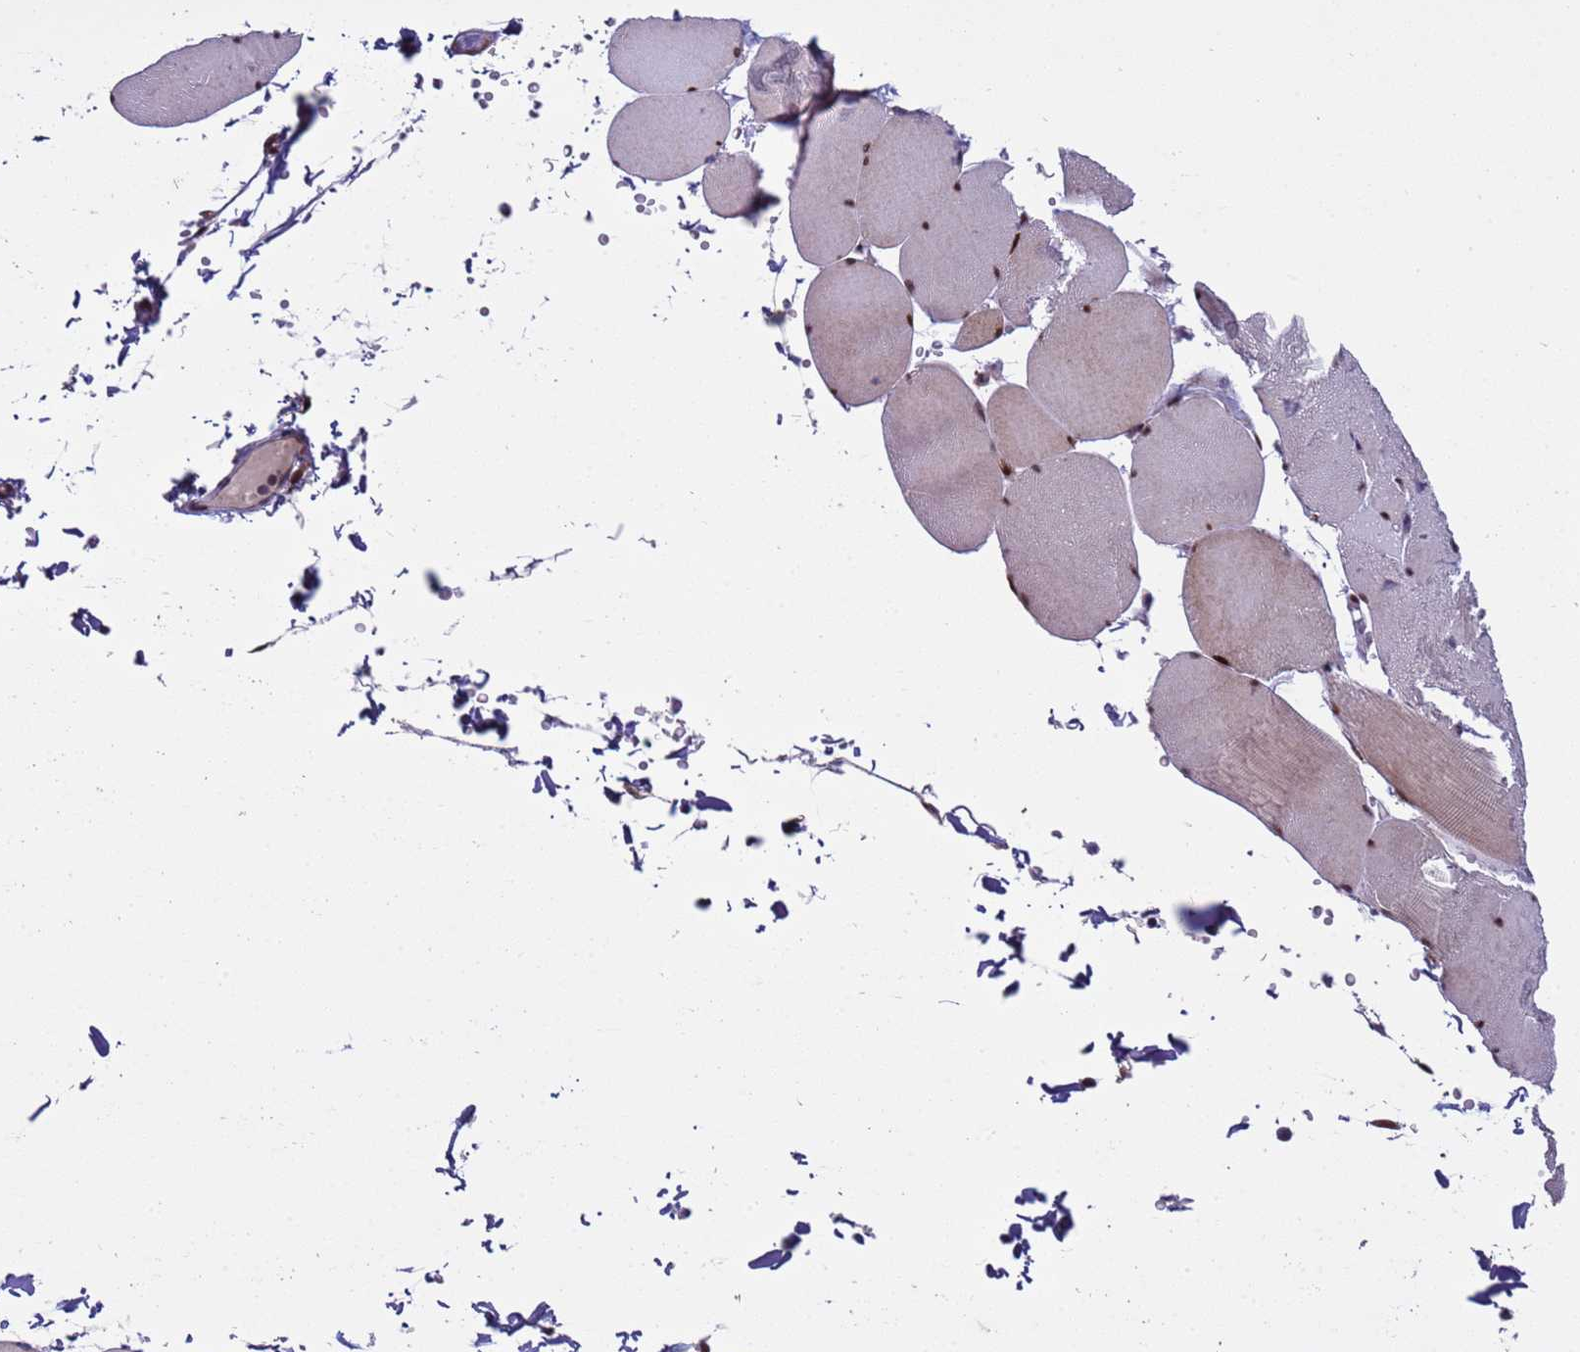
{"staining": {"intensity": "moderate", "quantity": ">75%", "location": "cytoplasmic/membranous,nuclear"}, "tissue": "skeletal muscle", "cell_type": "Myocytes", "image_type": "normal", "snomed": [{"axis": "morphology", "description": "Normal tissue, NOS"}, {"axis": "topography", "description": "Skeletal muscle"}, {"axis": "topography", "description": "Head-Neck"}], "caption": "This photomicrograph demonstrates immunohistochemistry staining of normal skeletal muscle, with medium moderate cytoplasmic/membranous,nuclear staining in about >75% of myocytes.", "gene": "SHC3", "patient": {"sex": "male", "age": 66}}